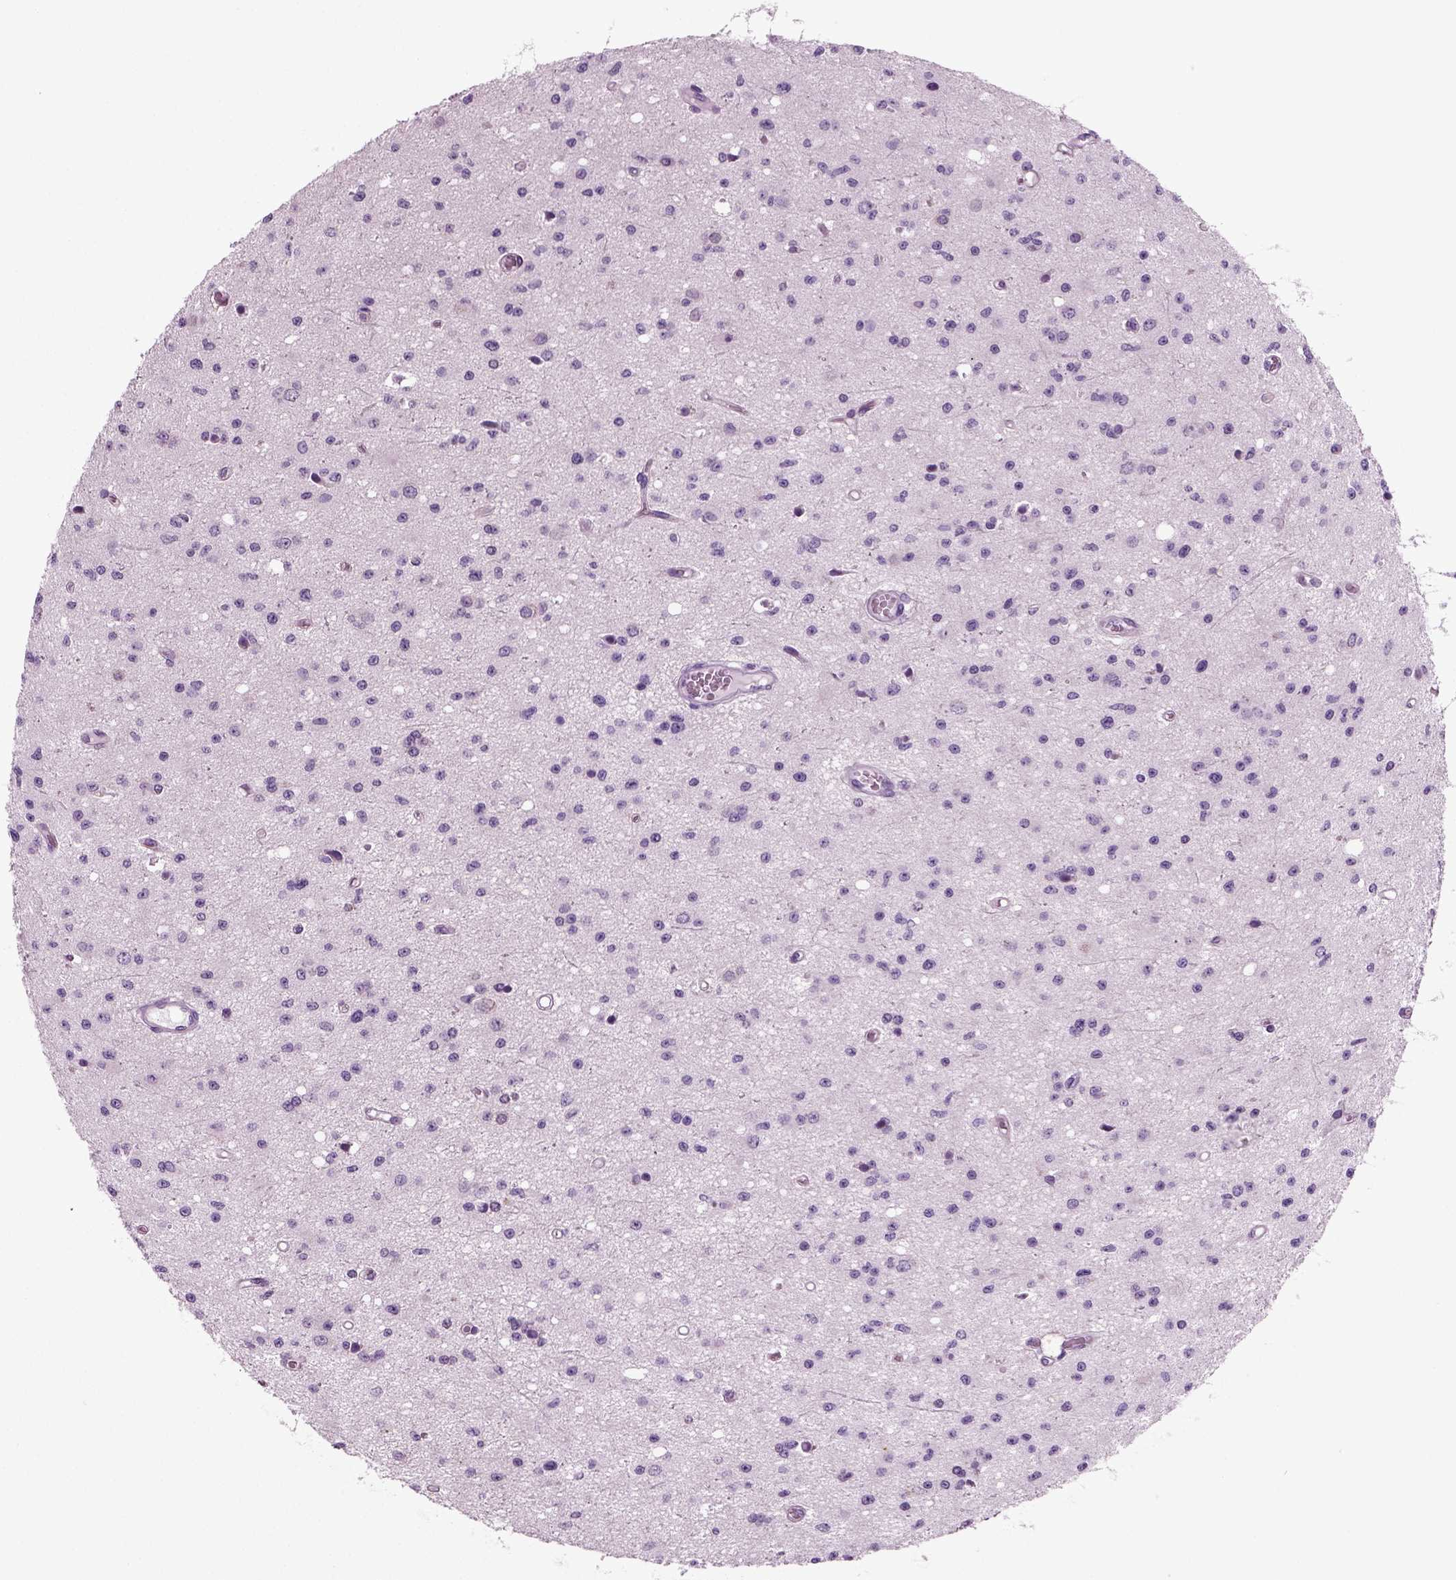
{"staining": {"intensity": "negative", "quantity": "none", "location": "none"}, "tissue": "glioma", "cell_type": "Tumor cells", "image_type": "cancer", "snomed": [{"axis": "morphology", "description": "Glioma, malignant, Low grade"}, {"axis": "topography", "description": "Brain"}], "caption": "An image of human malignant glioma (low-grade) is negative for staining in tumor cells.", "gene": "CRABP1", "patient": {"sex": "female", "age": 45}}